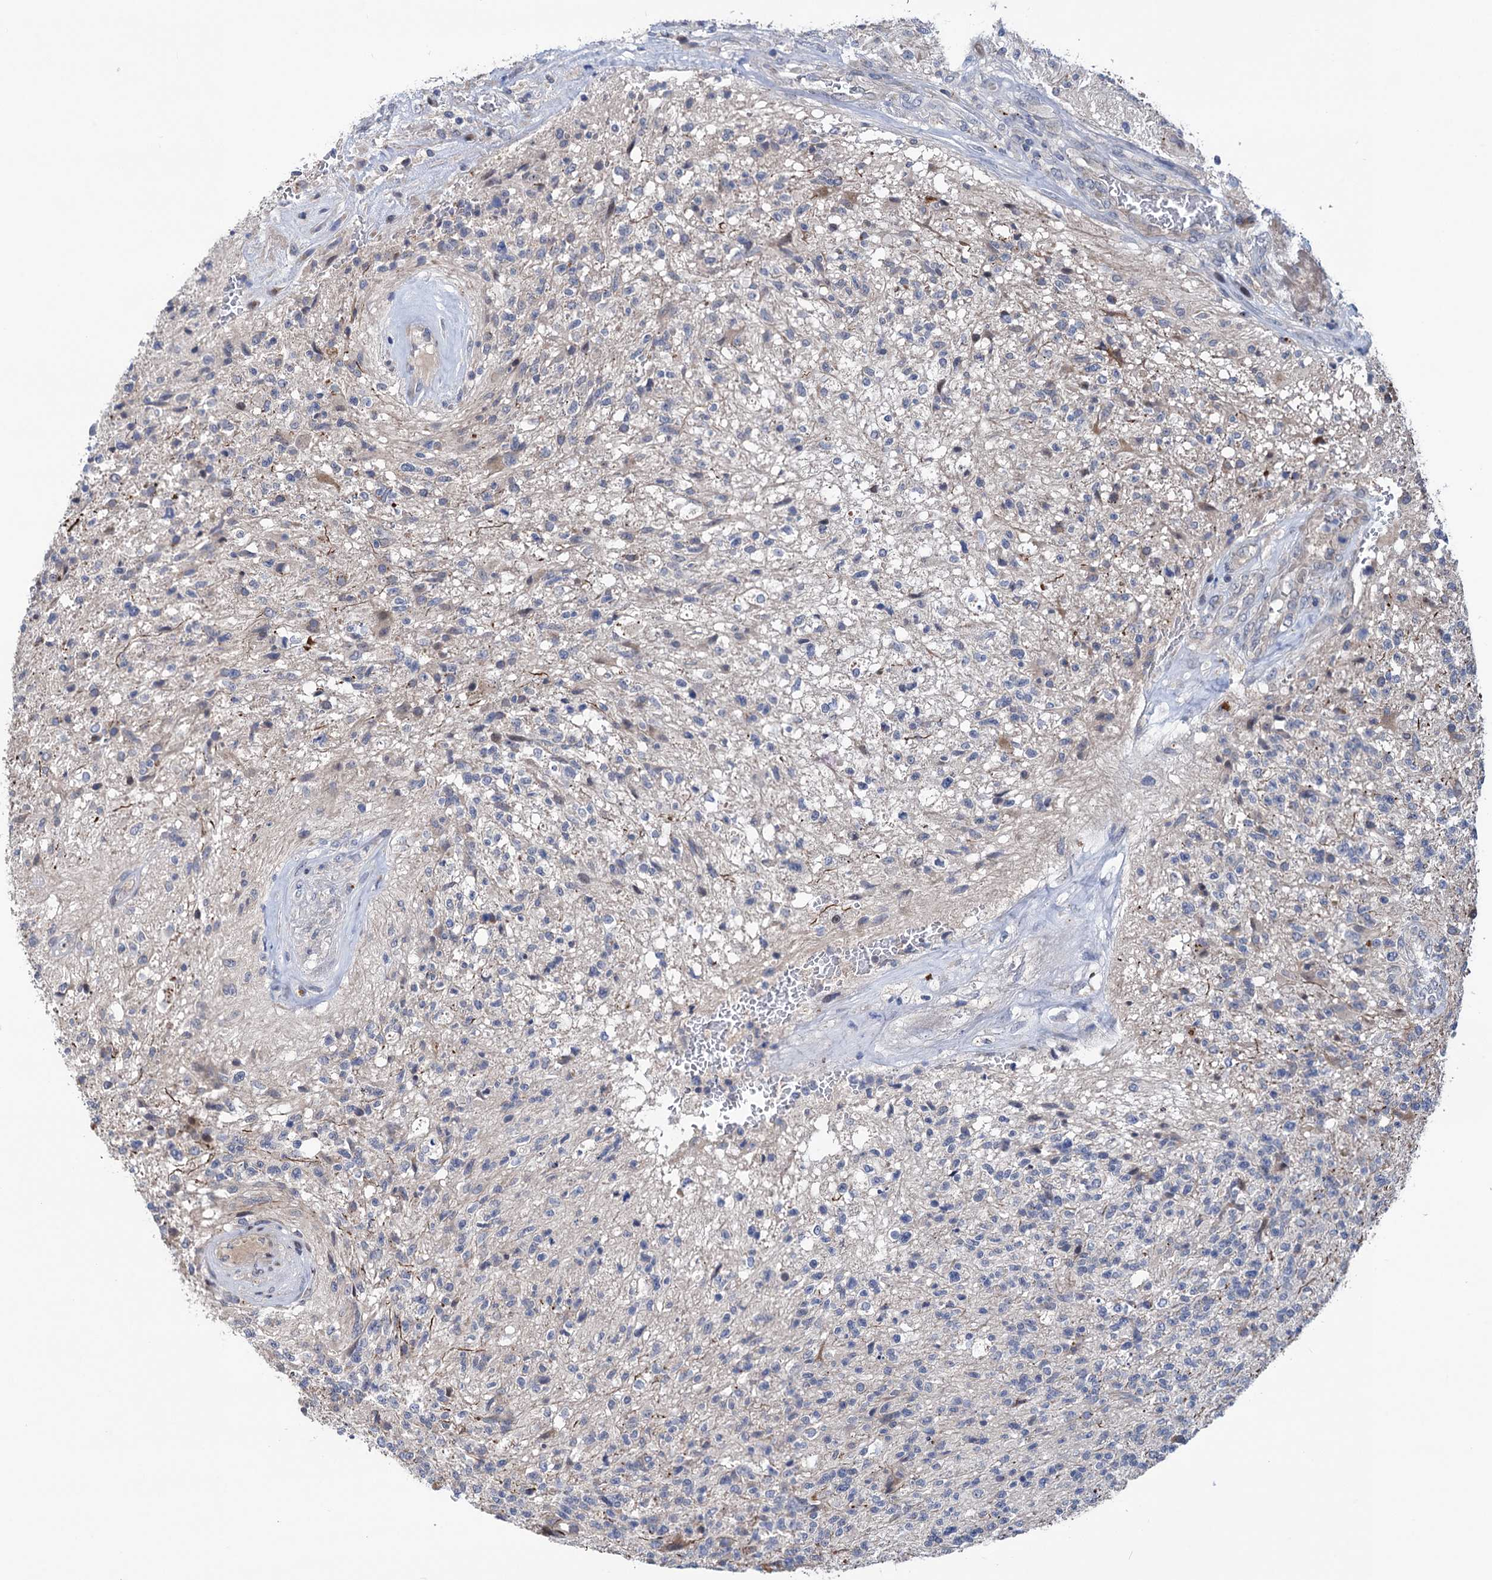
{"staining": {"intensity": "negative", "quantity": "none", "location": "none"}, "tissue": "glioma", "cell_type": "Tumor cells", "image_type": "cancer", "snomed": [{"axis": "morphology", "description": "Glioma, malignant, High grade"}, {"axis": "topography", "description": "Brain"}], "caption": "This photomicrograph is of malignant glioma (high-grade) stained with immunohistochemistry (IHC) to label a protein in brown with the nuclei are counter-stained blue. There is no staining in tumor cells.", "gene": "UBR1", "patient": {"sex": "male", "age": 56}}